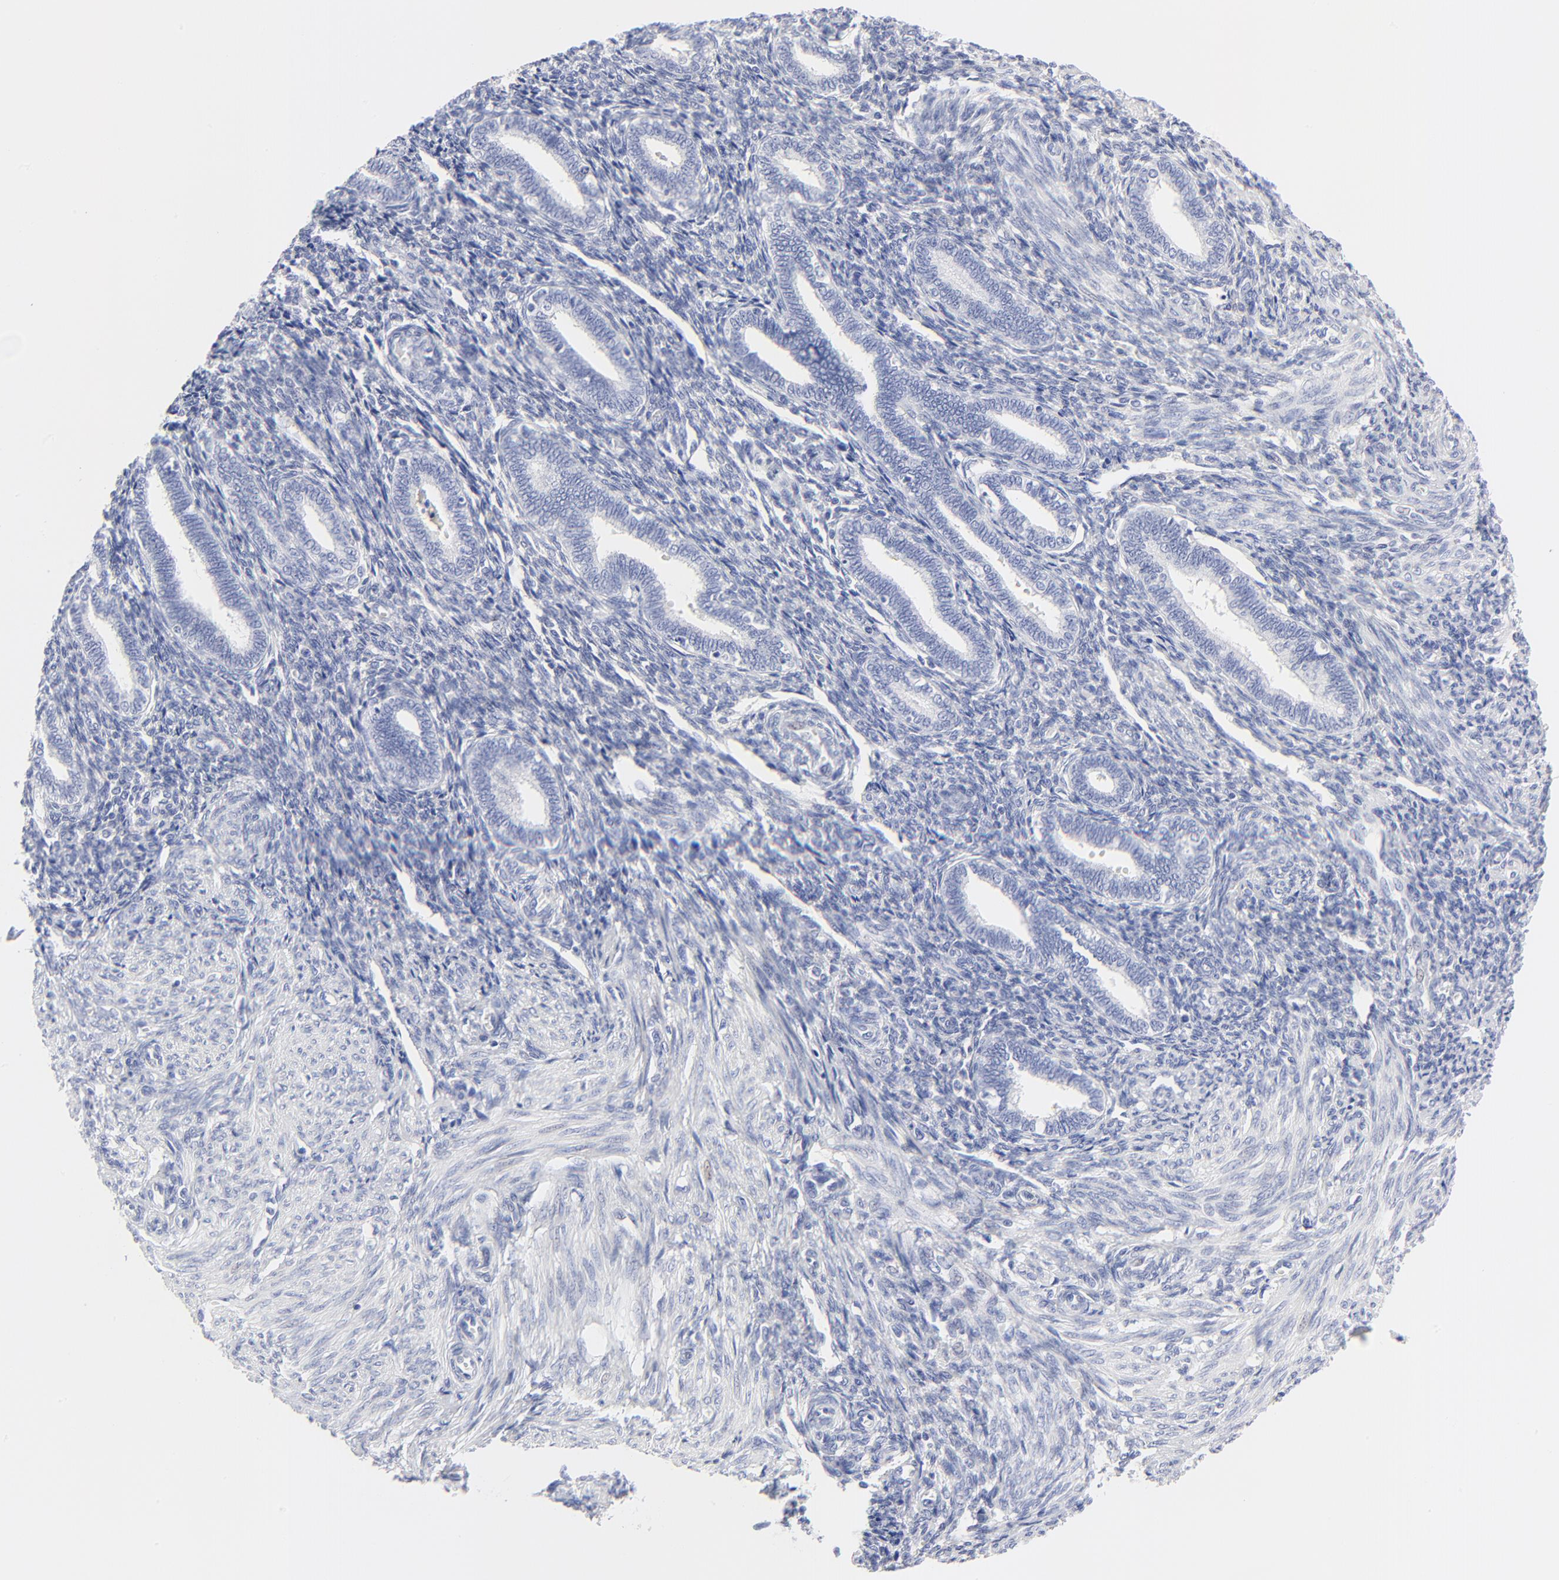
{"staining": {"intensity": "negative", "quantity": "none", "location": "none"}, "tissue": "endometrium", "cell_type": "Cells in endometrial stroma", "image_type": "normal", "snomed": [{"axis": "morphology", "description": "Normal tissue, NOS"}, {"axis": "topography", "description": "Endometrium"}], "caption": "Immunohistochemical staining of benign human endometrium exhibits no significant positivity in cells in endometrial stroma.", "gene": "PSD3", "patient": {"sex": "female", "age": 27}}